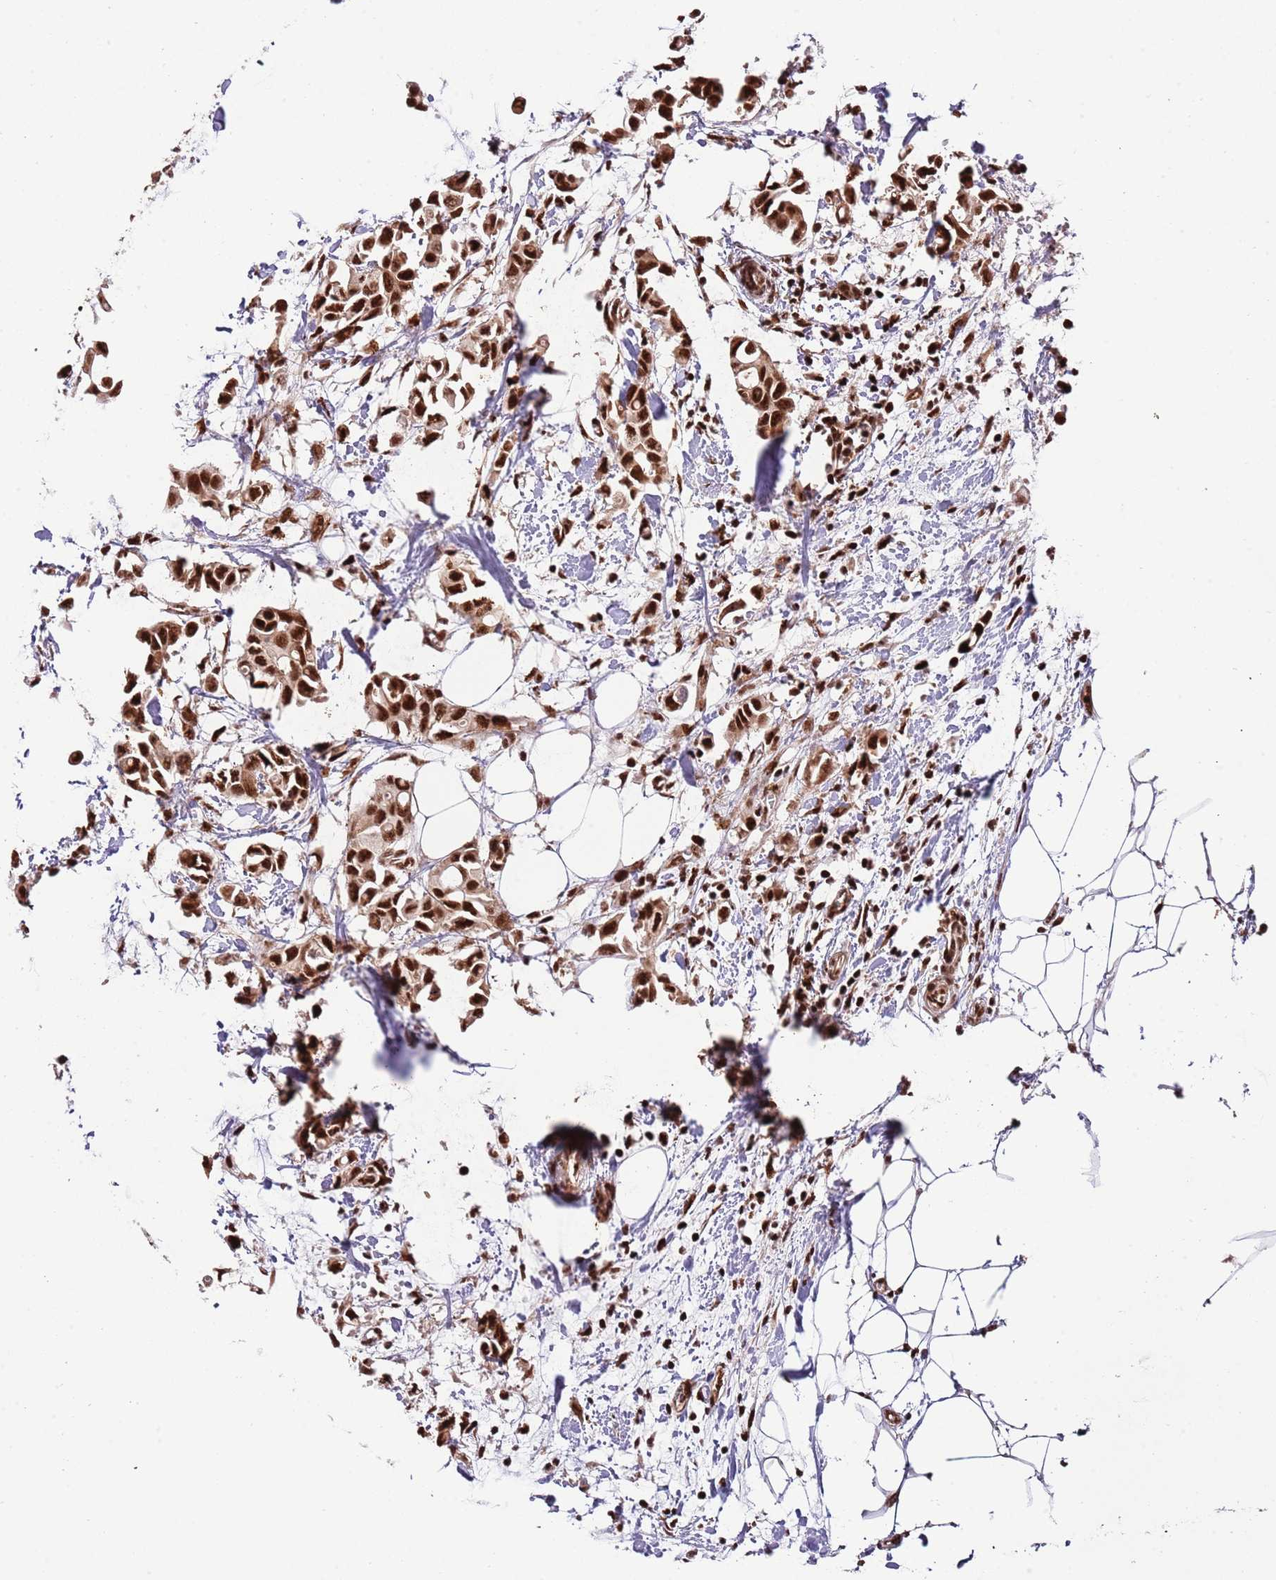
{"staining": {"intensity": "strong", "quantity": ">75%", "location": "nuclear"}, "tissue": "breast cancer", "cell_type": "Tumor cells", "image_type": "cancer", "snomed": [{"axis": "morphology", "description": "Duct carcinoma"}, {"axis": "topography", "description": "Breast"}], "caption": "Brown immunohistochemical staining in breast cancer (invasive ductal carcinoma) shows strong nuclear staining in about >75% of tumor cells.", "gene": "RIF1", "patient": {"sex": "female", "age": 41}}